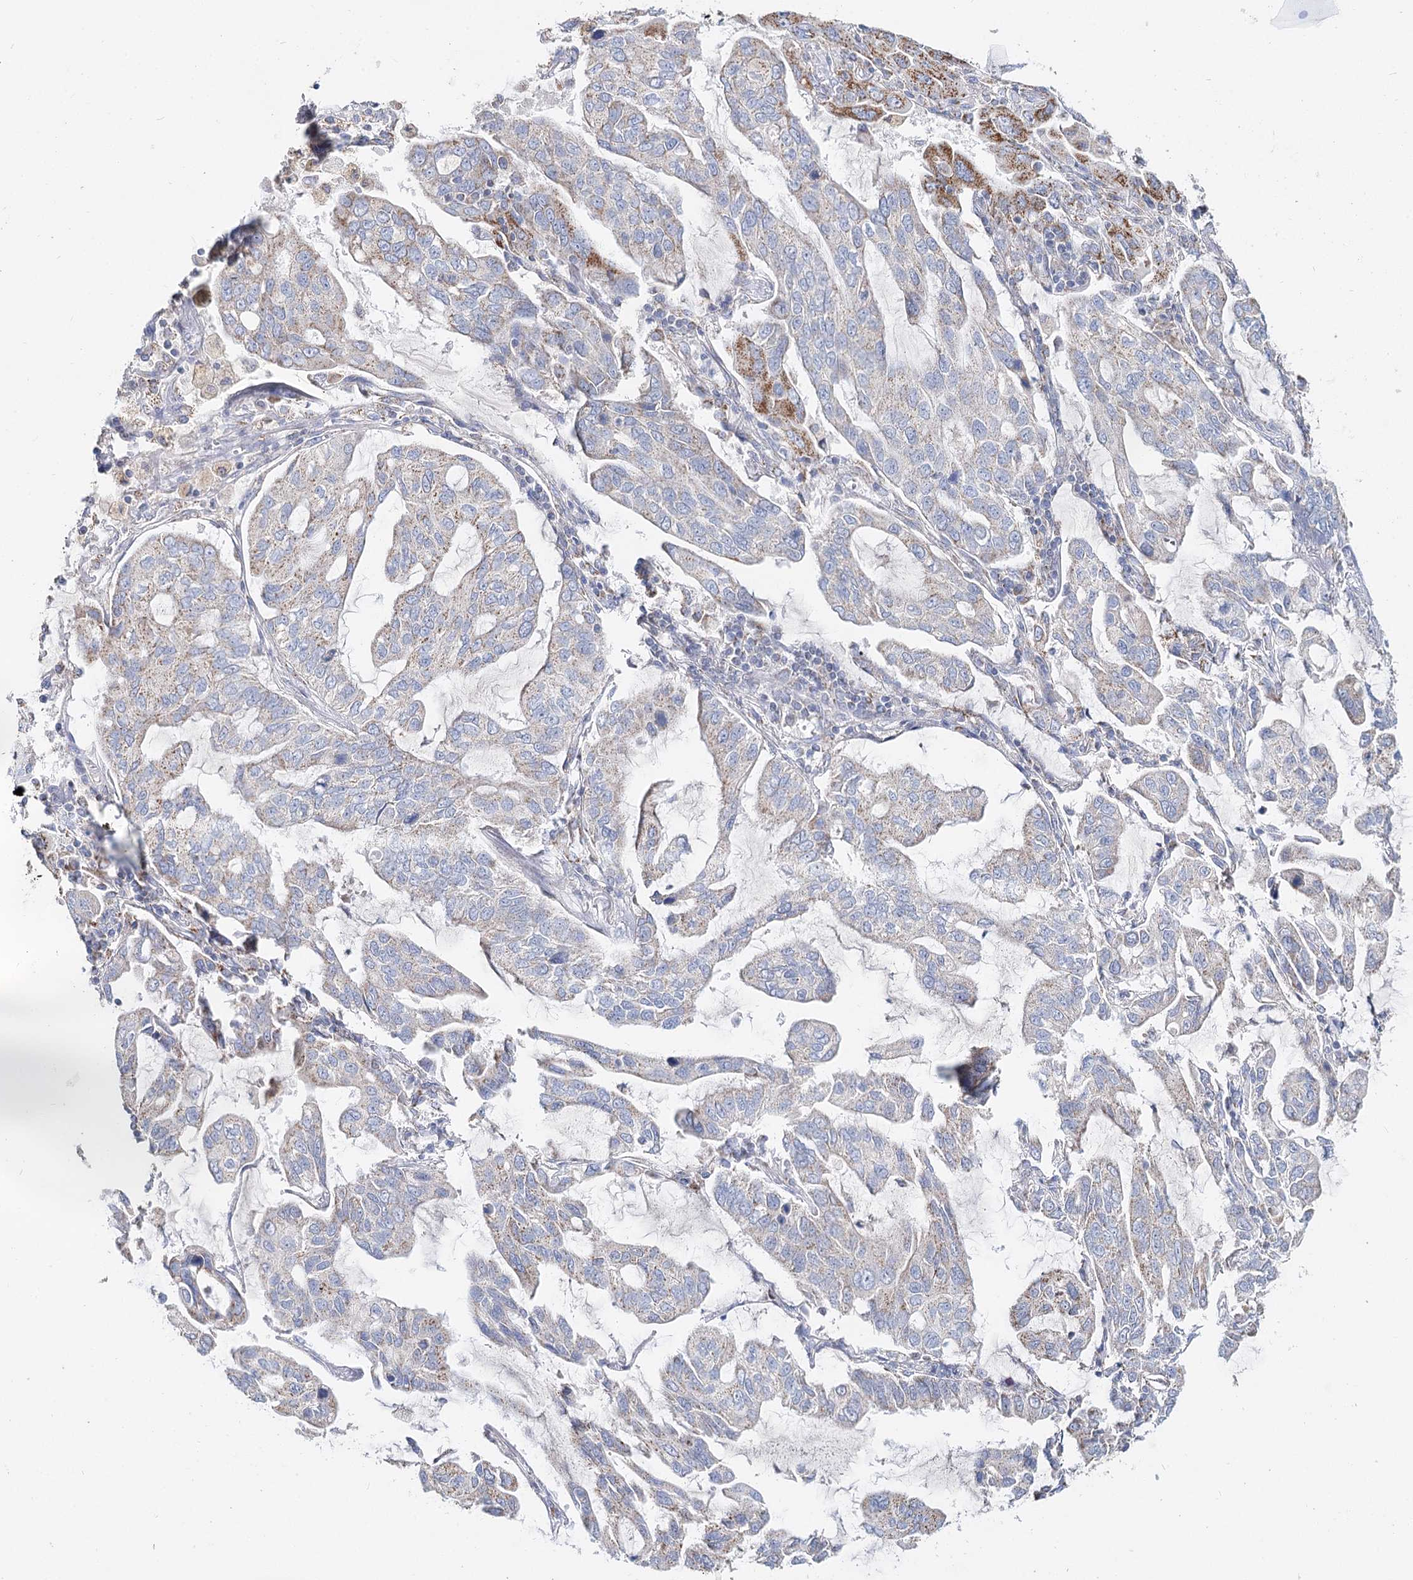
{"staining": {"intensity": "moderate", "quantity": "<25%", "location": "cytoplasmic/membranous"}, "tissue": "lung cancer", "cell_type": "Tumor cells", "image_type": "cancer", "snomed": [{"axis": "morphology", "description": "Adenocarcinoma, NOS"}, {"axis": "topography", "description": "Lung"}], "caption": "High-magnification brightfield microscopy of lung cancer stained with DAB (3,3'-diaminobenzidine) (brown) and counterstained with hematoxylin (blue). tumor cells exhibit moderate cytoplasmic/membranous expression is present in about<25% of cells. Ihc stains the protein in brown and the nuclei are stained blue.", "gene": "MCCC2", "patient": {"sex": "male", "age": 64}}